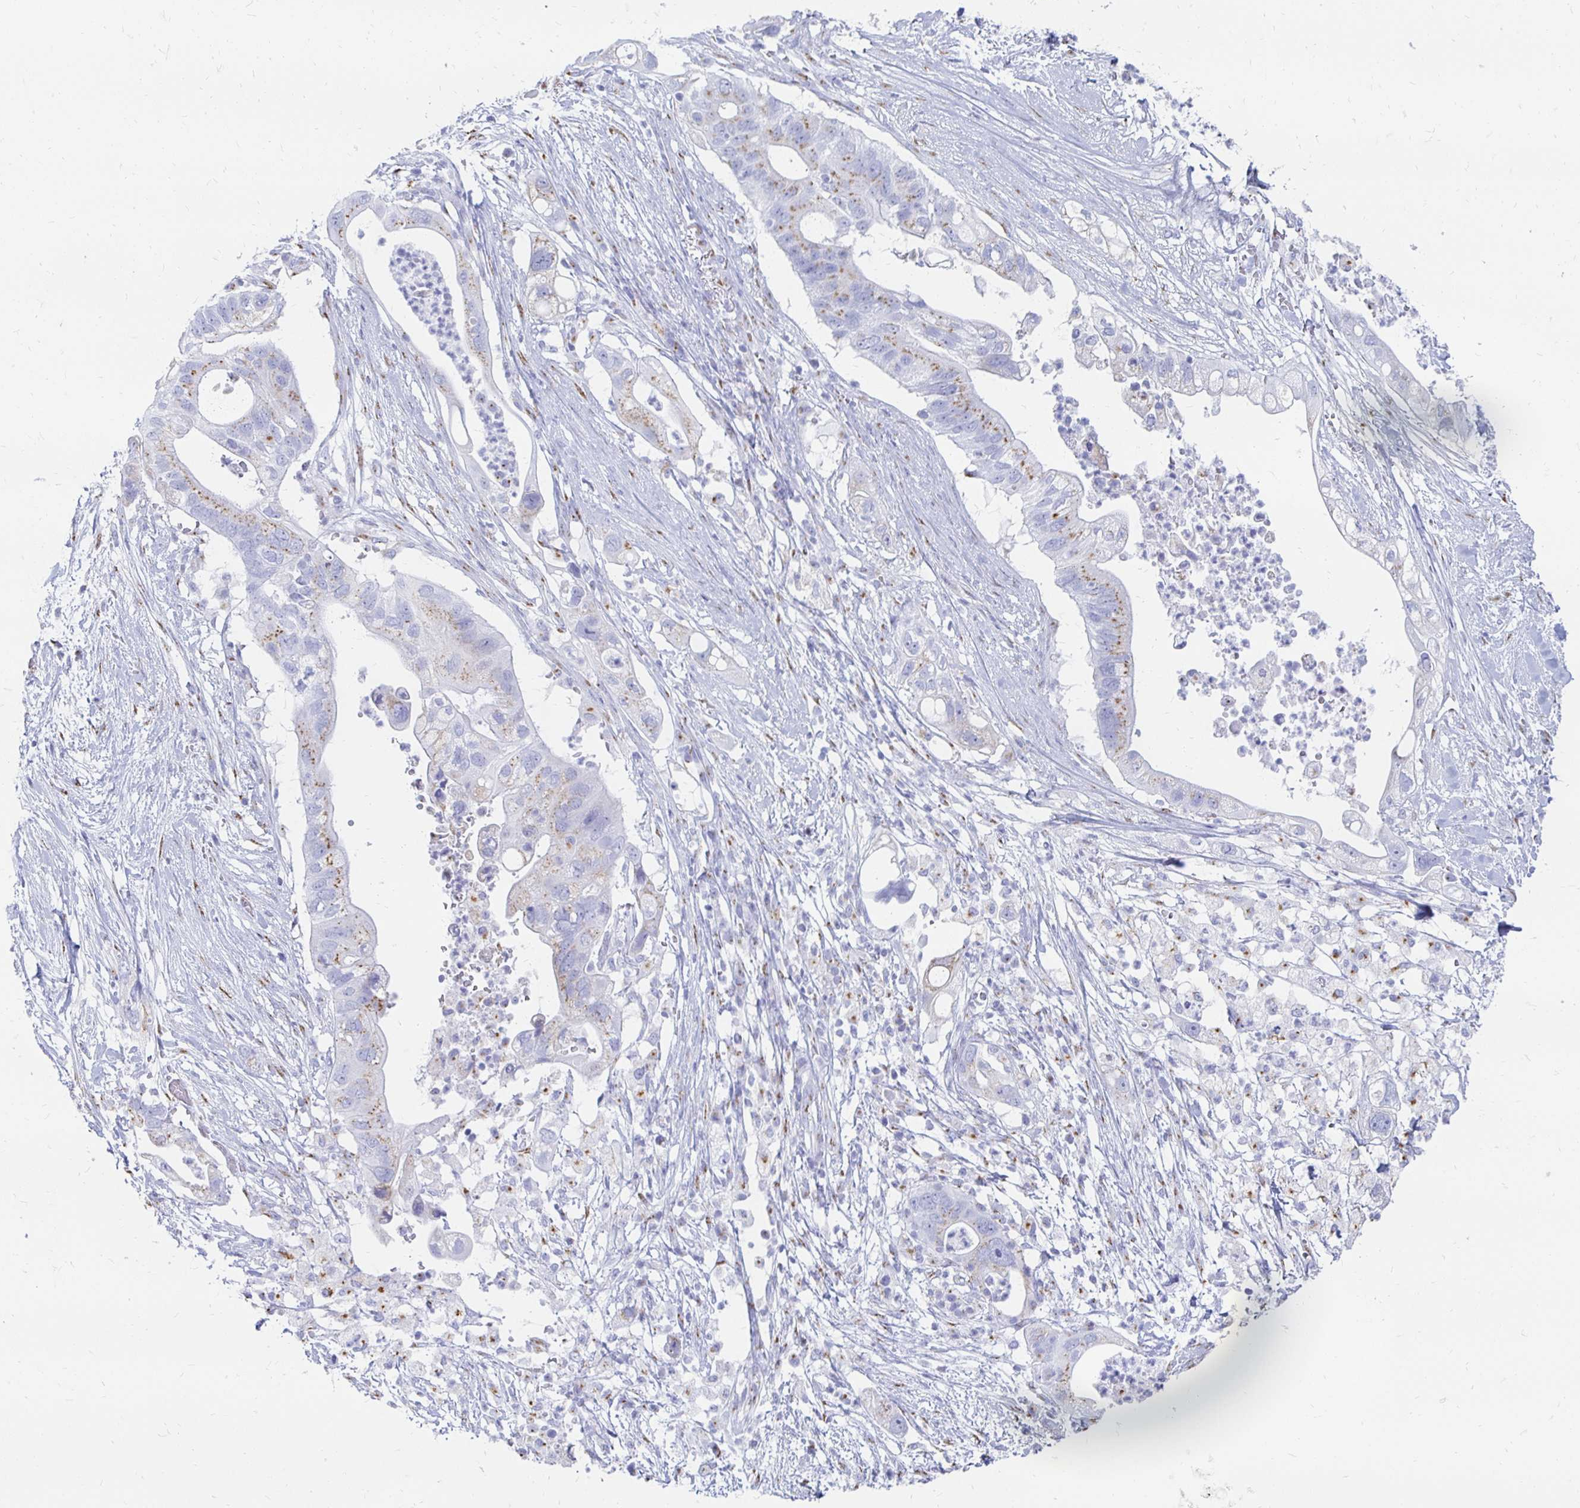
{"staining": {"intensity": "moderate", "quantity": ">75%", "location": "cytoplasmic/membranous"}, "tissue": "pancreatic cancer", "cell_type": "Tumor cells", "image_type": "cancer", "snomed": [{"axis": "morphology", "description": "Adenocarcinoma, NOS"}, {"axis": "topography", "description": "Pancreas"}], "caption": "This histopathology image shows IHC staining of pancreatic cancer (adenocarcinoma), with medium moderate cytoplasmic/membranous staining in approximately >75% of tumor cells.", "gene": "PAGE4", "patient": {"sex": "female", "age": 72}}